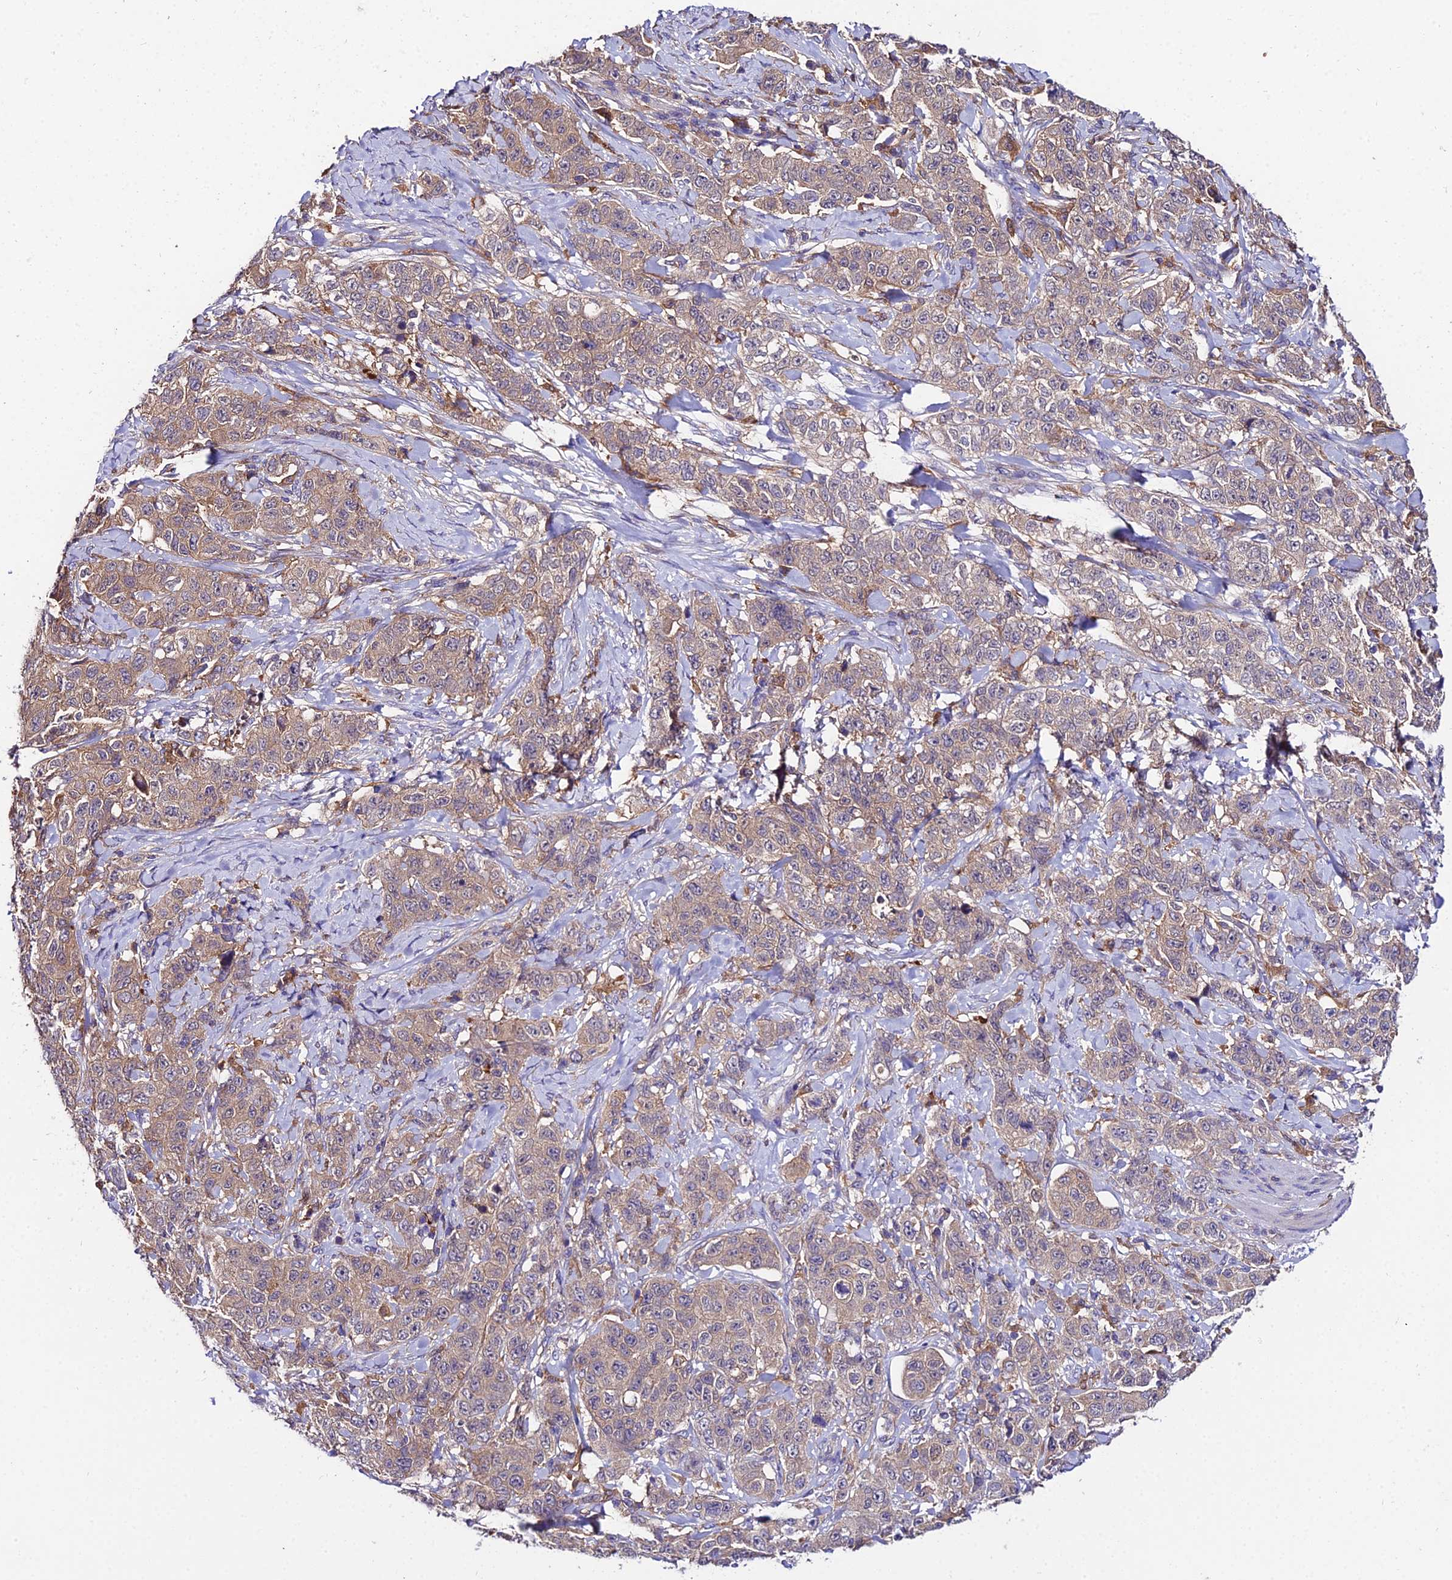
{"staining": {"intensity": "weak", "quantity": ">75%", "location": "cytoplasmic/membranous"}, "tissue": "stomach cancer", "cell_type": "Tumor cells", "image_type": "cancer", "snomed": [{"axis": "morphology", "description": "Adenocarcinoma, NOS"}, {"axis": "topography", "description": "Stomach"}], "caption": "A brown stain highlights weak cytoplasmic/membranous staining of a protein in adenocarcinoma (stomach) tumor cells.", "gene": "C2orf69", "patient": {"sex": "male", "age": 48}}